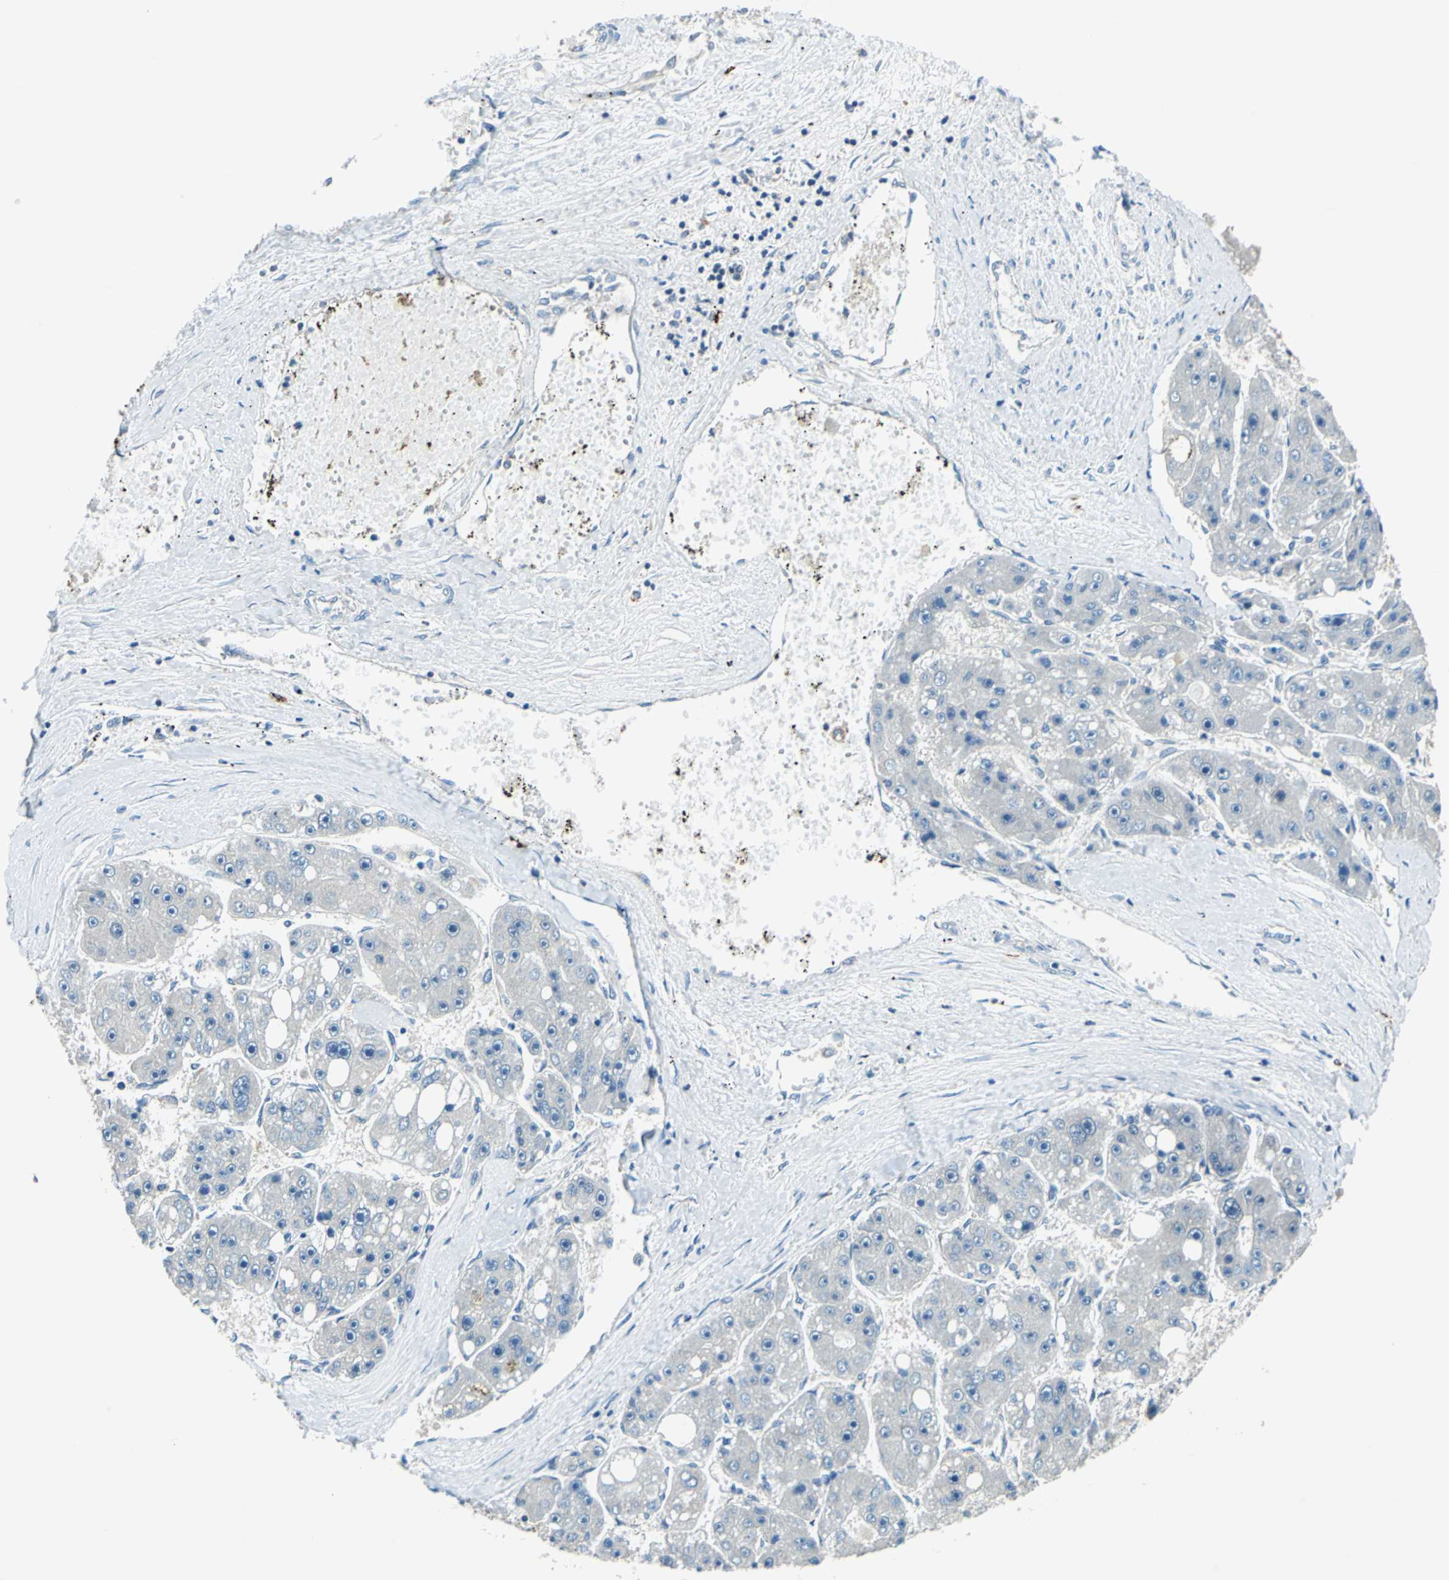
{"staining": {"intensity": "negative", "quantity": "none", "location": "none"}, "tissue": "liver cancer", "cell_type": "Tumor cells", "image_type": "cancer", "snomed": [{"axis": "morphology", "description": "Carcinoma, Hepatocellular, NOS"}, {"axis": "topography", "description": "Liver"}], "caption": "DAB immunohistochemical staining of liver cancer (hepatocellular carcinoma) reveals no significant expression in tumor cells. The staining was performed using DAB (3,3'-diaminobenzidine) to visualize the protein expression in brown, while the nuclei were stained in blue with hematoxylin (Magnification: 20x).", "gene": "CPA3", "patient": {"sex": "female", "age": 61}}